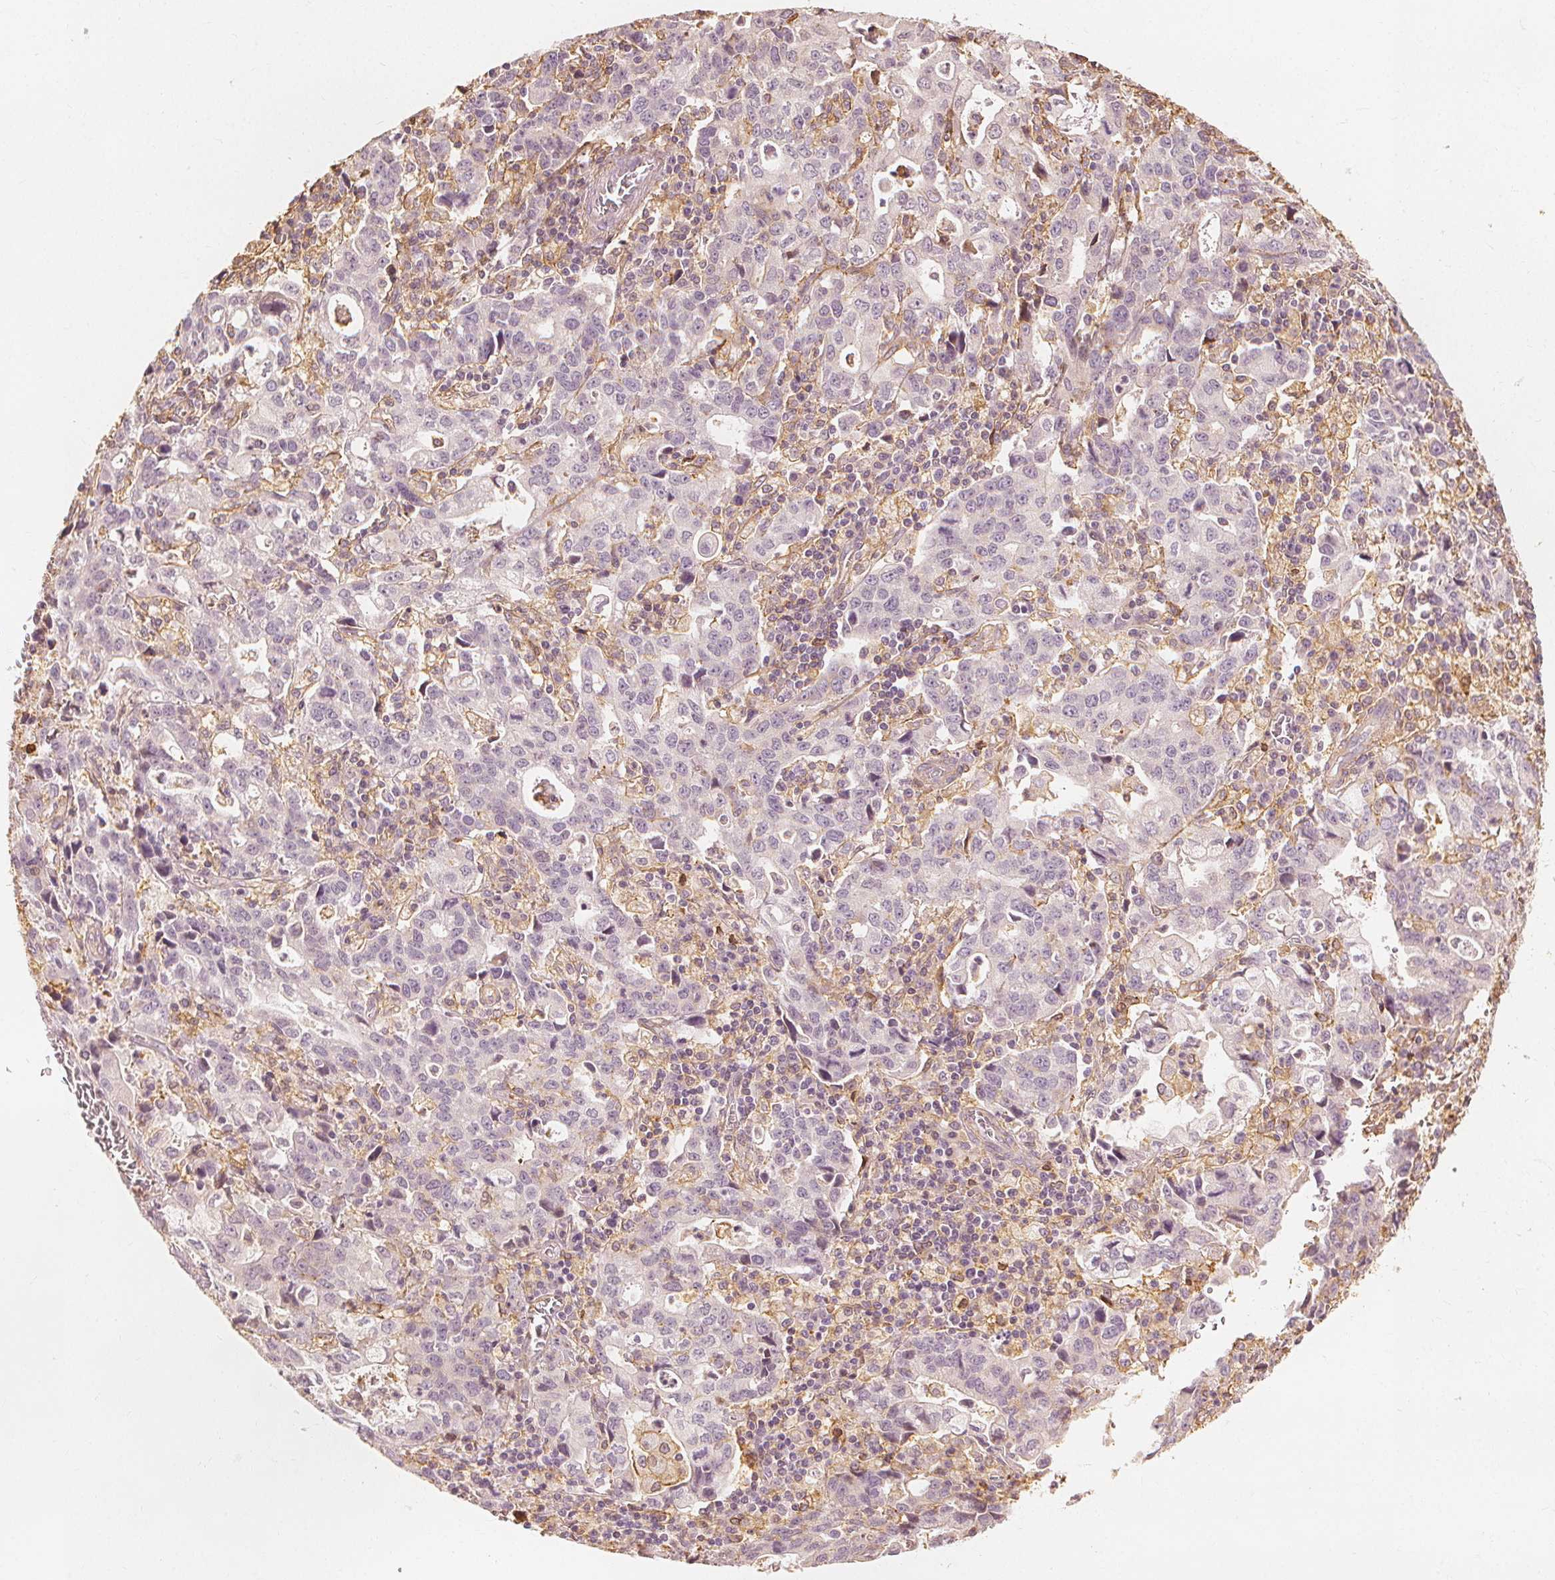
{"staining": {"intensity": "negative", "quantity": "none", "location": "none"}, "tissue": "stomach cancer", "cell_type": "Tumor cells", "image_type": "cancer", "snomed": [{"axis": "morphology", "description": "Adenocarcinoma, NOS"}, {"axis": "topography", "description": "Stomach, upper"}], "caption": "High power microscopy photomicrograph of an IHC image of adenocarcinoma (stomach), revealing no significant positivity in tumor cells.", "gene": "ARHGAP26", "patient": {"sex": "male", "age": 85}}